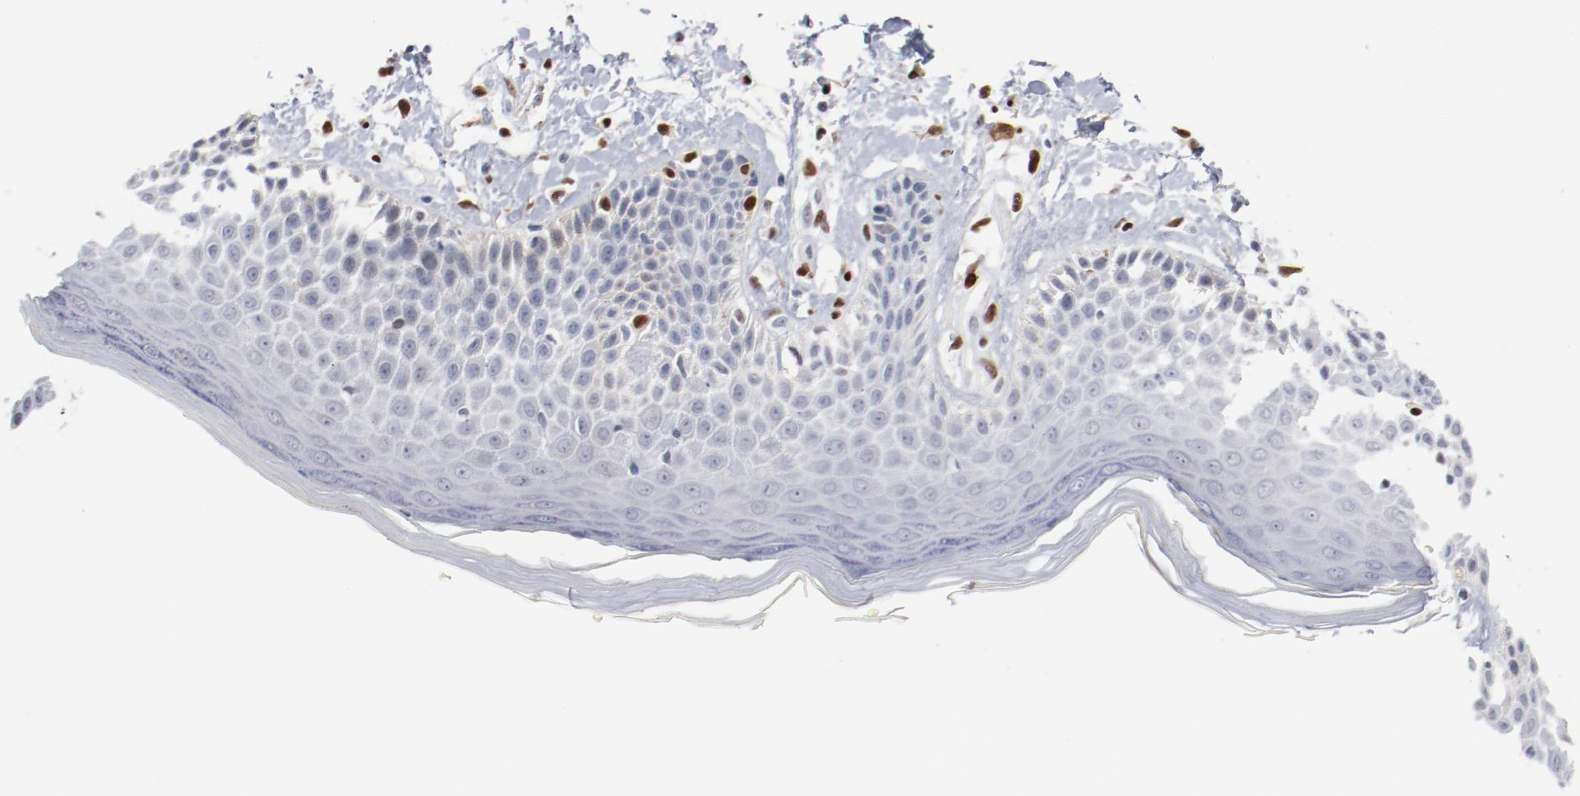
{"staining": {"intensity": "negative", "quantity": "none", "location": "none"}, "tissue": "skin", "cell_type": "Epidermal cells", "image_type": "normal", "snomed": [{"axis": "morphology", "description": "Normal tissue, NOS"}, {"axis": "topography", "description": "Anal"}], "caption": "Epidermal cells show no significant protein staining in unremarkable skin. (Stains: DAB IHC with hematoxylin counter stain, Microscopy: brightfield microscopy at high magnification).", "gene": "ZEB2", "patient": {"sex": "female", "age": 78}}